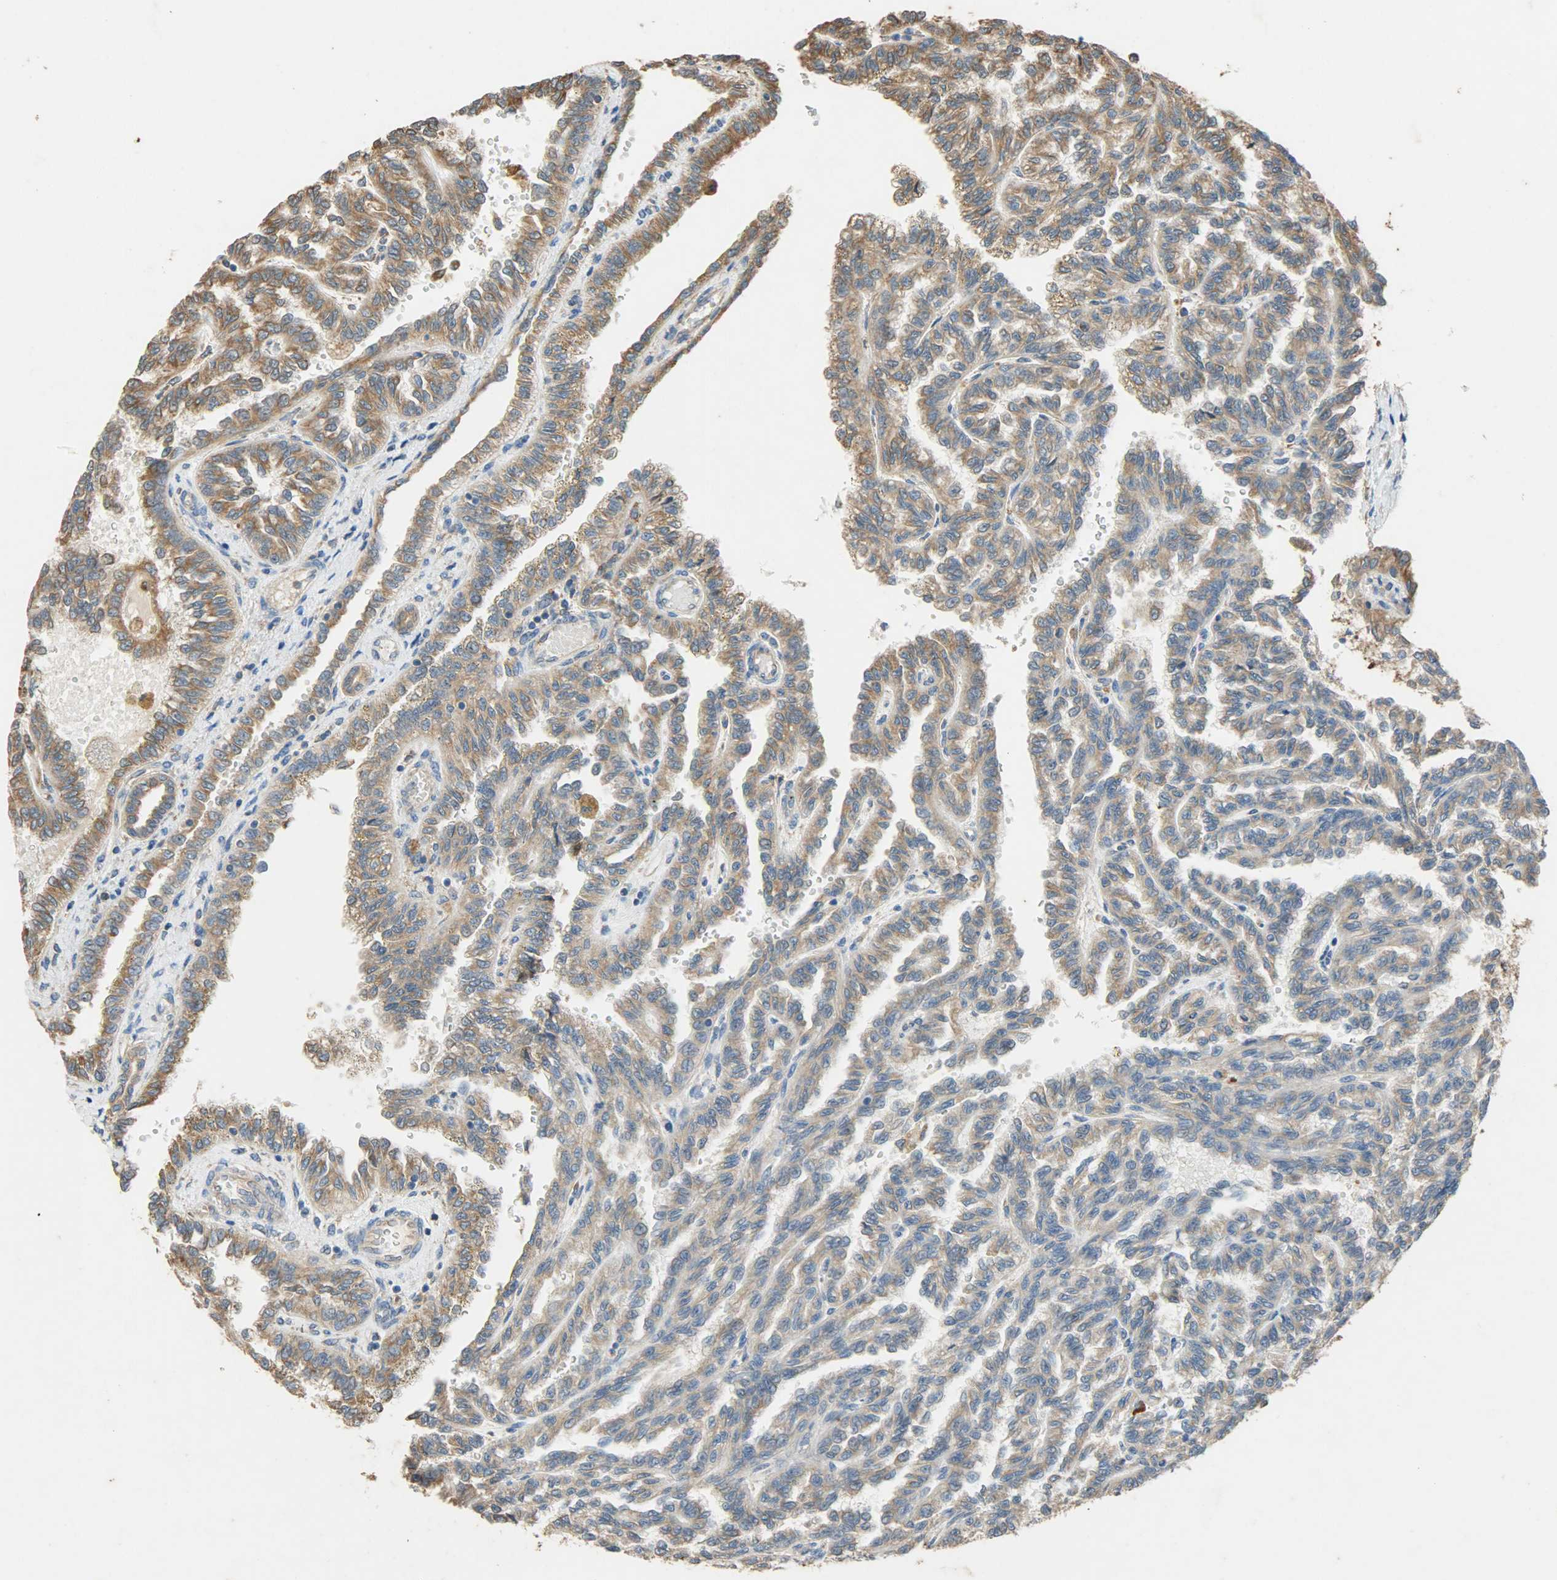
{"staining": {"intensity": "moderate", "quantity": ">75%", "location": "cytoplasmic/membranous"}, "tissue": "renal cancer", "cell_type": "Tumor cells", "image_type": "cancer", "snomed": [{"axis": "morphology", "description": "Inflammation, NOS"}, {"axis": "morphology", "description": "Adenocarcinoma, NOS"}, {"axis": "topography", "description": "Kidney"}], "caption": "Protein analysis of renal cancer tissue exhibits moderate cytoplasmic/membranous expression in about >75% of tumor cells. The staining was performed using DAB (3,3'-diaminobenzidine), with brown indicating positive protein expression. Nuclei are stained blue with hematoxylin.", "gene": "HSPA5", "patient": {"sex": "male", "age": 68}}